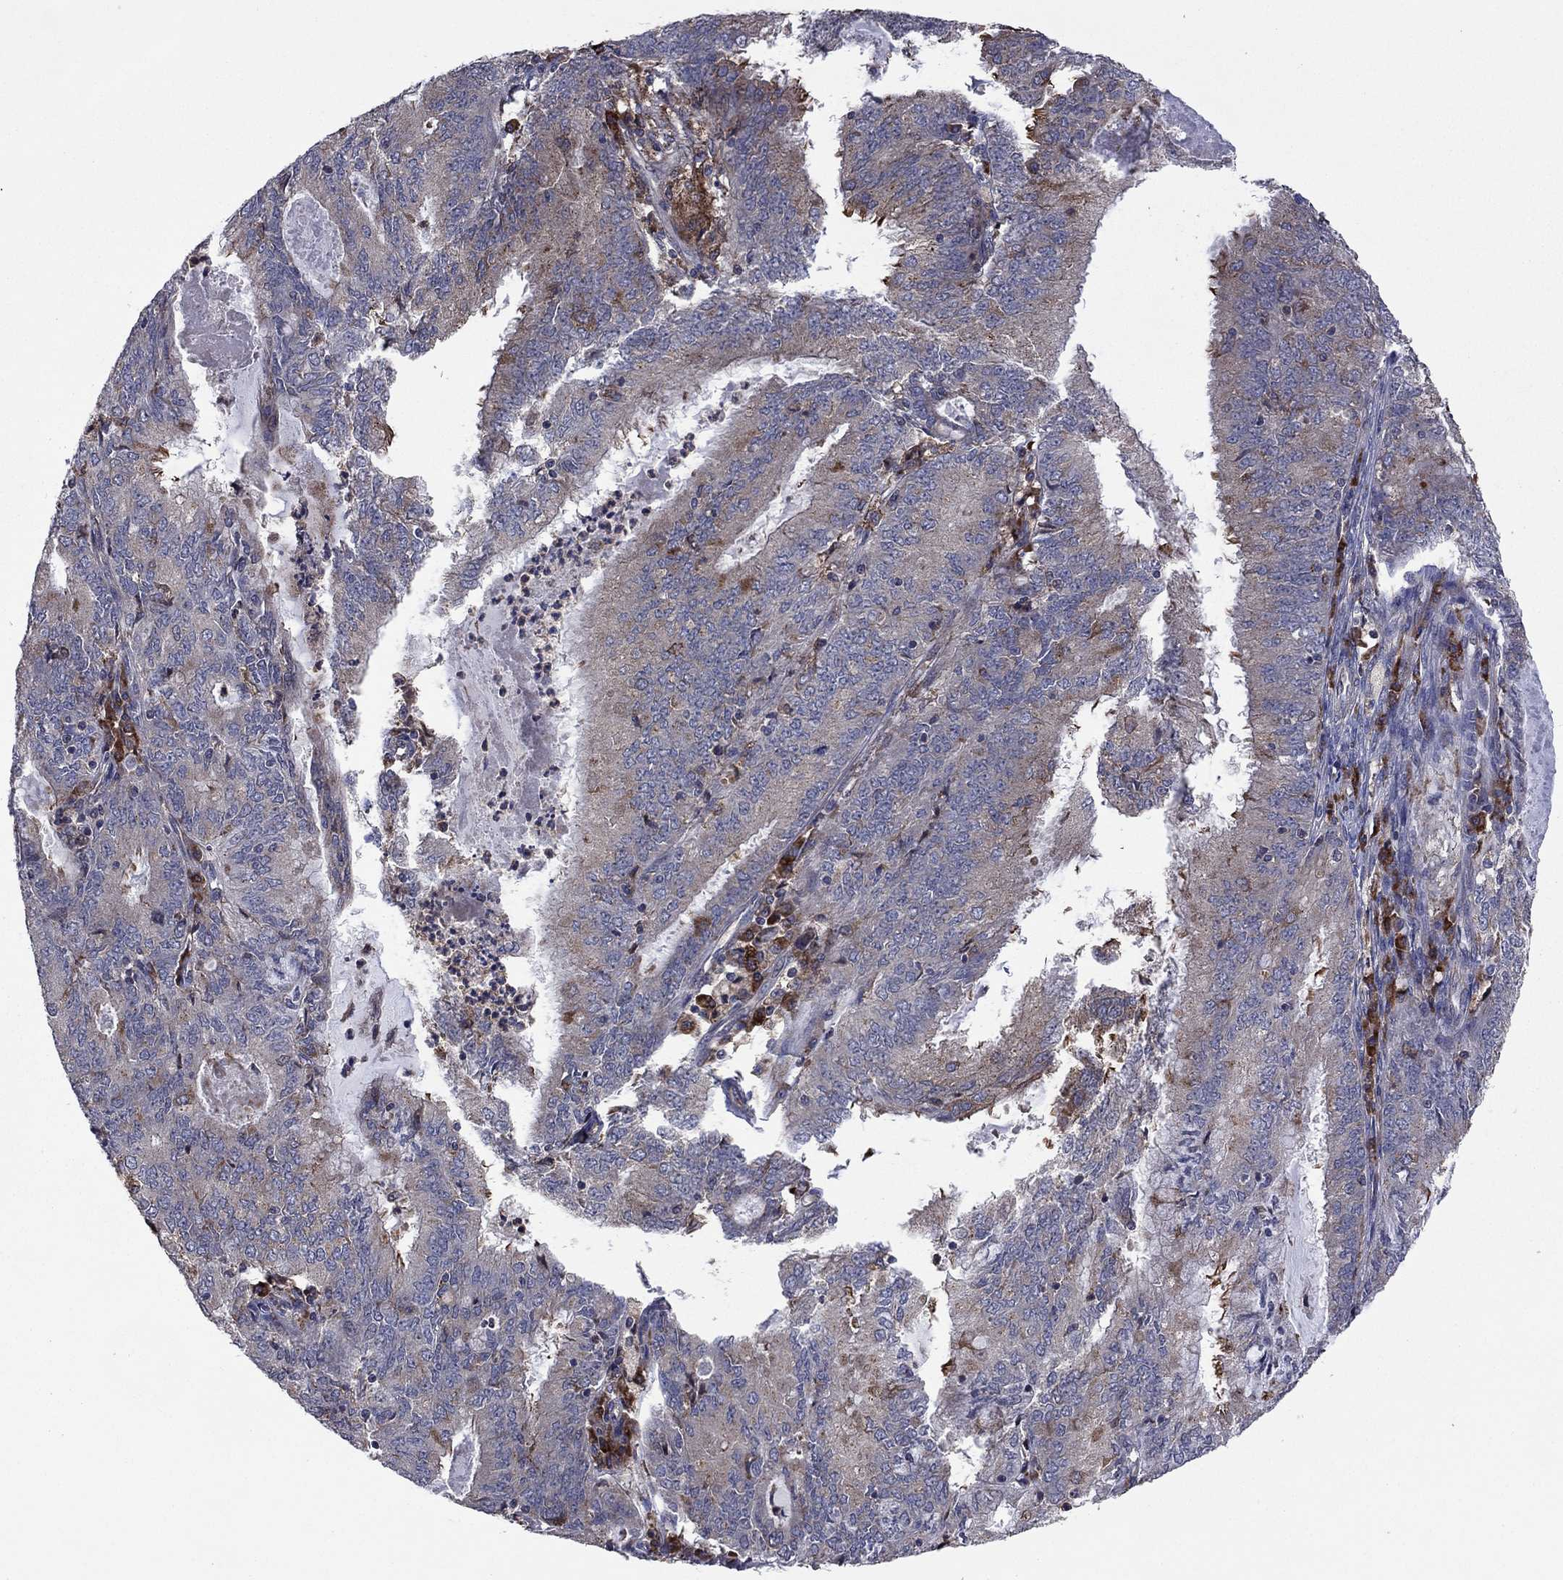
{"staining": {"intensity": "moderate", "quantity": "<25%", "location": "cytoplasmic/membranous"}, "tissue": "endometrial cancer", "cell_type": "Tumor cells", "image_type": "cancer", "snomed": [{"axis": "morphology", "description": "Adenocarcinoma, NOS"}, {"axis": "topography", "description": "Endometrium"}], "caption": "Endometrial cancer (adenocarcinoma) was stained to show a protein in brown. There is low levels of moderate cytoplasmic/membranous staining in about <25% of tumor cells. (DAB IHC with brightfield microscopy, high magnification).", "gene": "MEA1", "patient": {"sex": "female", "age": 57}}